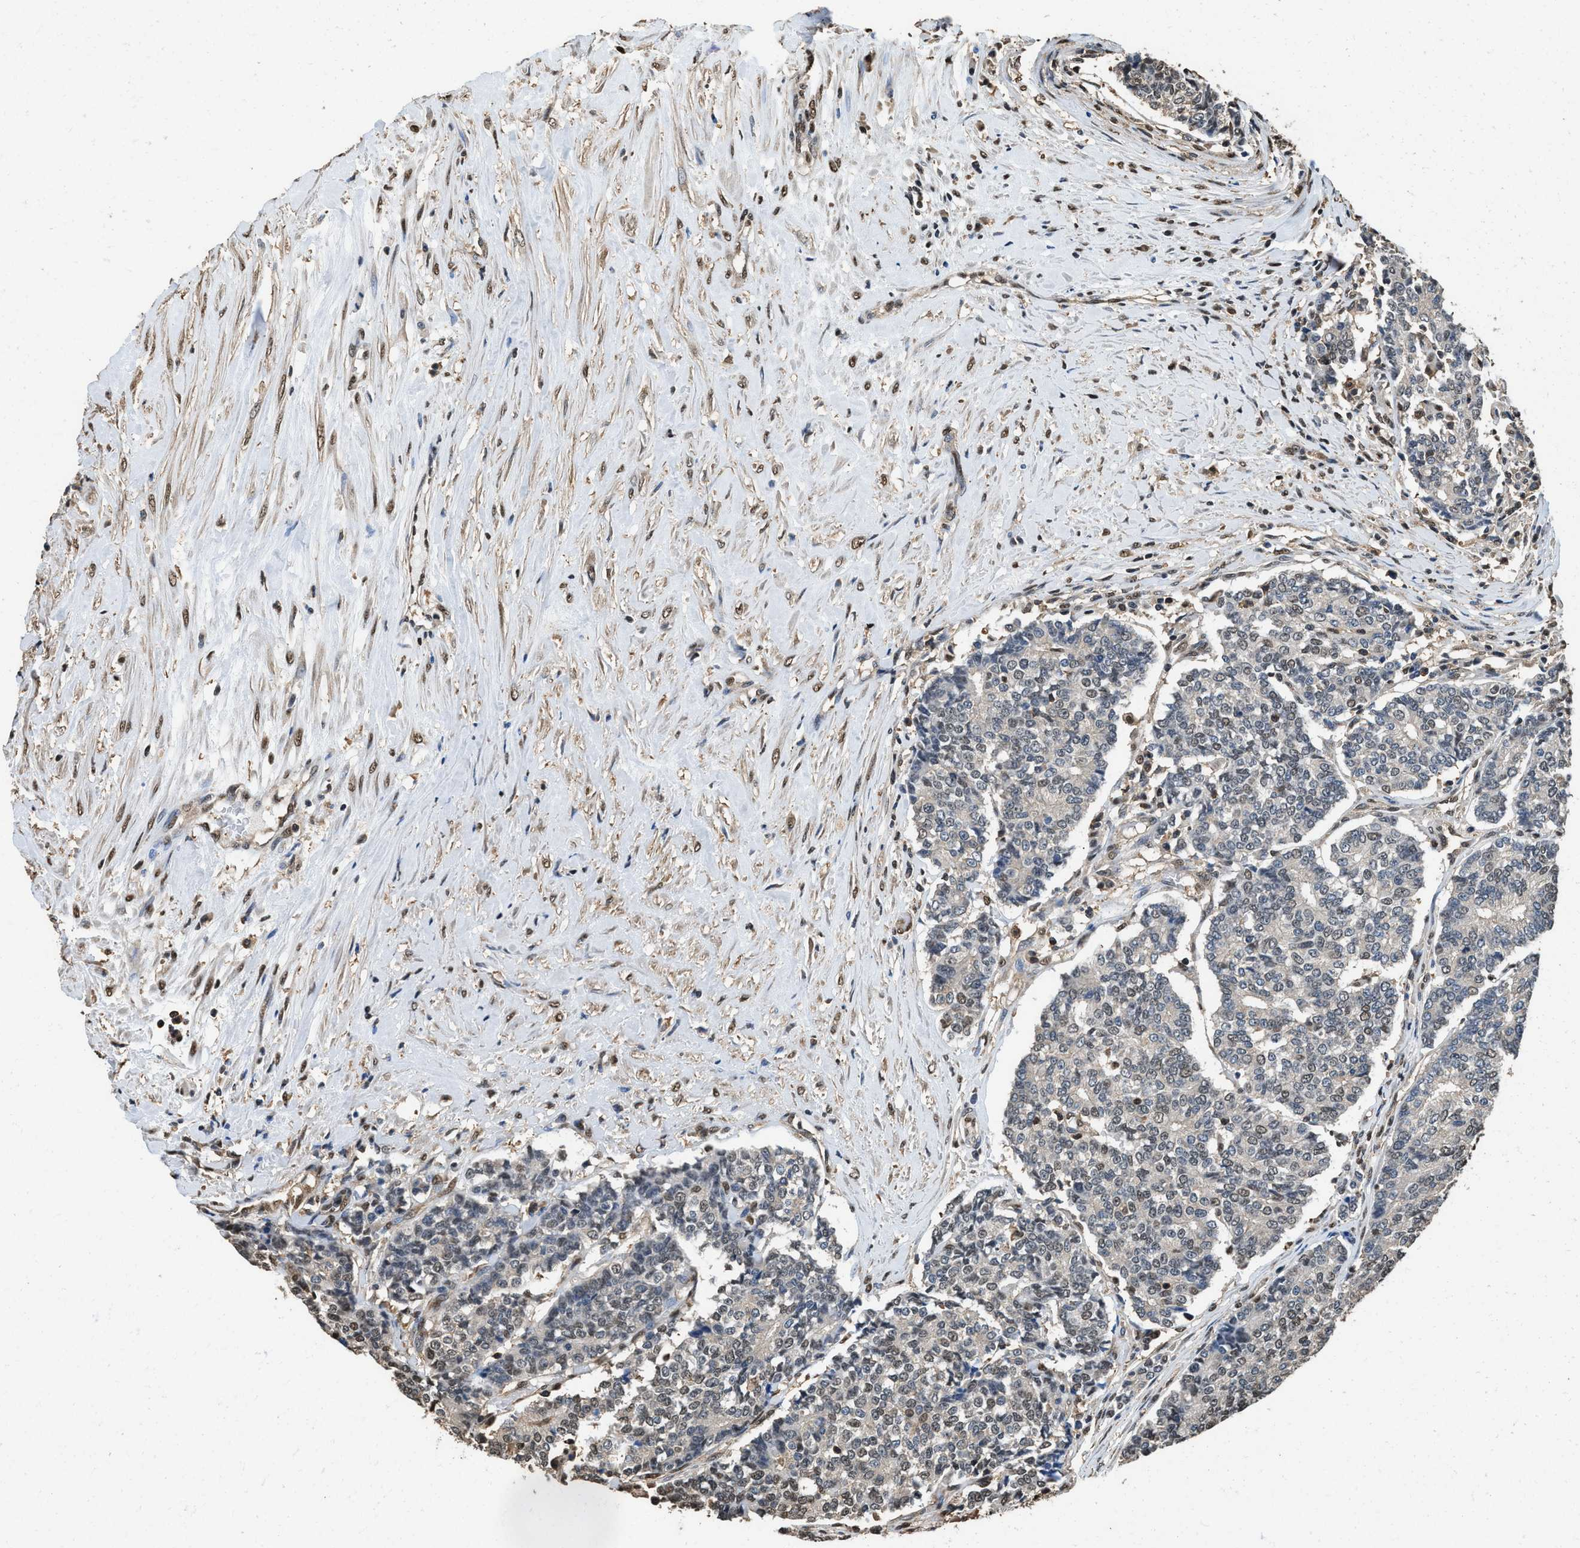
{"staining": {"intensity": "moderate", "quantity": "25%-75%", "location": "cytoplasmic/membranous,nuclear"}, "tissue": "prostate cancer", "cell_type": "Tumor cells", "image_type": "cancer", "snomed": [{"axis": "morphology", "description": "Normal tissue, NOS"}, {"axis": "morphology", "description": "Adenocarcinoma, High grade"}, {"axis": "topography", "description": "Prostate"}, {"axis": "topography", "description": "Seminal veicle"}], "caption": "Prostate cancer (adenocarcinoma (high-grade)) stained with a brown dye demonstrates moderate cytoplasmic/membranous and nuclear positive staining in about 25%-75% of tumor cells.", "gene": "GAPDH", "patient": {"sex": "male", "age": 55}}